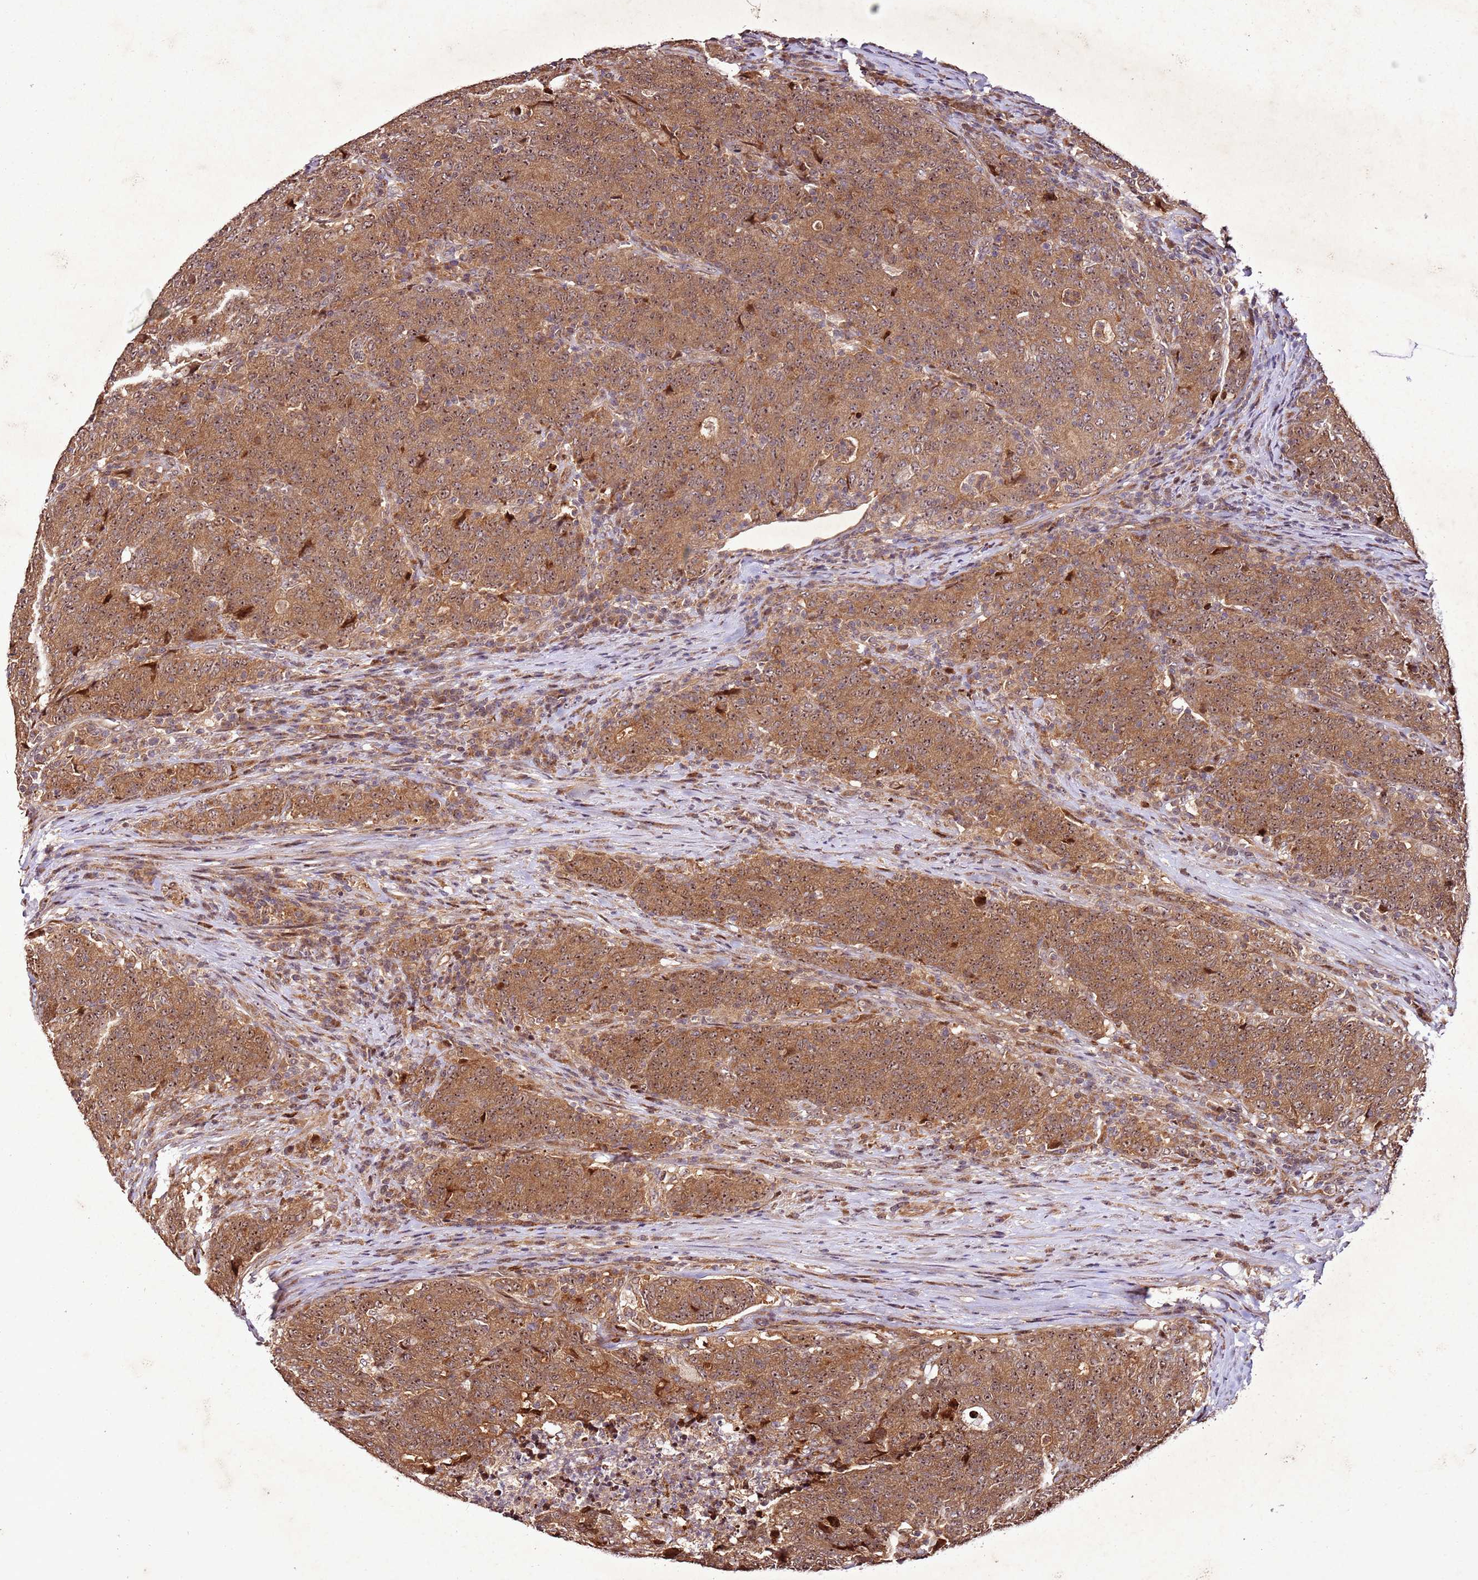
{"staining": {"intensity": "moderate", "quantity": ">75%", "location": "cytoplasmic/membranous,nuclear"}, "tissue": "colorectal cancer", "cell_type": "Tumor cells", "image_type": "cancer", "snomed": [{"axis": "morphology", "description": "Adenocarcinoma, NOS"}, {"axis": "topography", "description": "Colon"}], "caption": "IHC image of adenocarcinoma (colorectal) stained for a protein (brown), which shows medium levels of moderate cytoplasmic/membranous and nuclear positivity in approximately >75% of tumor cells.", "gene": "PTMA", "patient": {"sex": "female", "age": 75}}